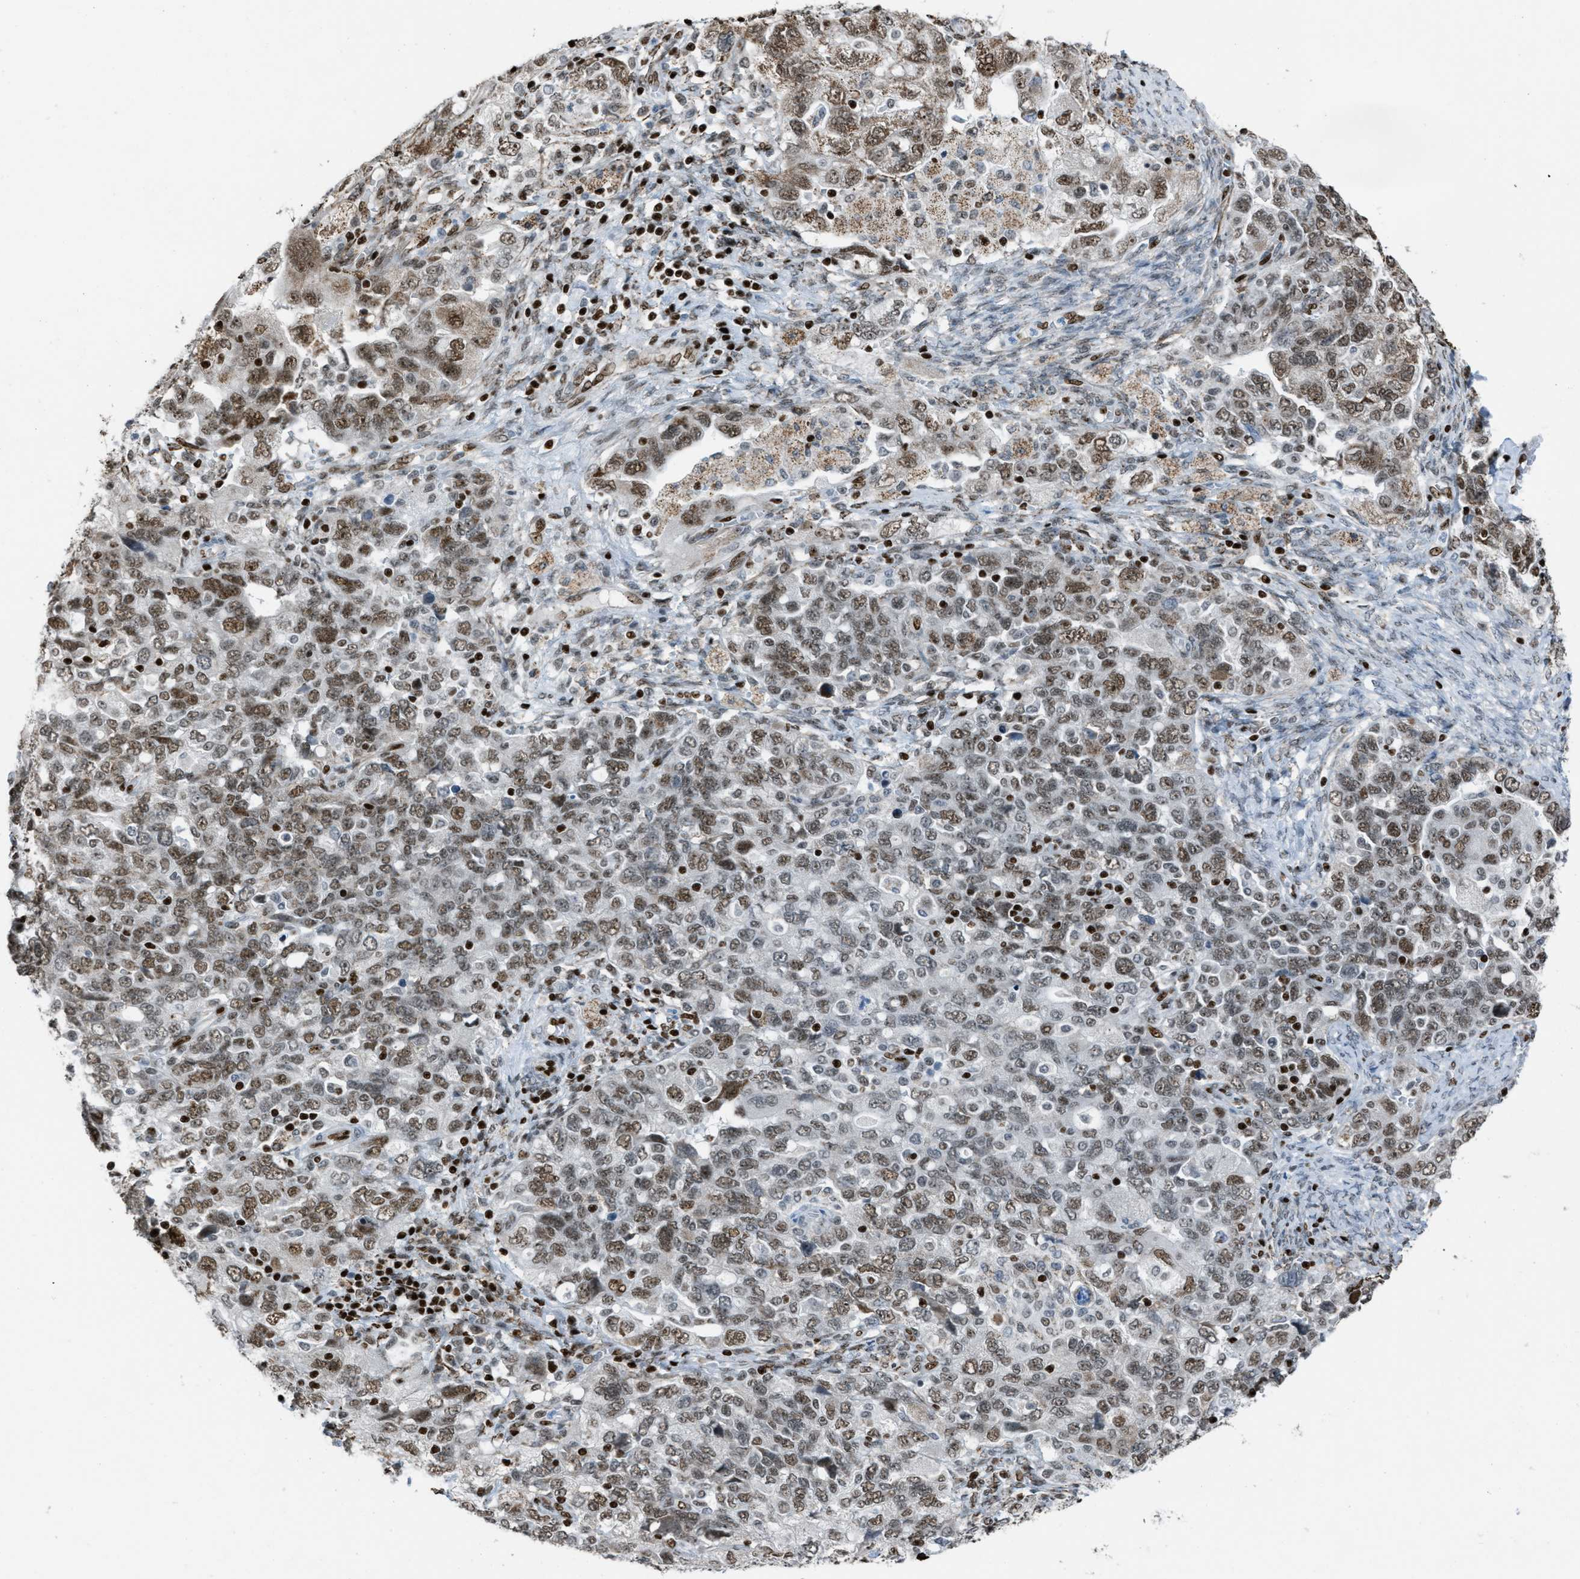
{"staining": {"intensity": "moderate", "quantity": ">75%", "location": "nuclear"}, "tissue": "ovarian cancer", "cell_type": "Tumor cells", "image_type": "cancer", "snomed": [{"axis": "morphology", "description": "Carcinoma, NOS"}, {"axis": "morphology", "description": "Cystadenocarcinoma, serous, NOS"}, {"axis": "topography", "description": "Ovary"}], "caption": "An image of ovarian cancer stained for a protein exhibits moderate nuclear brown staining in tumor cells. (IHC, brightfield microscopy, high magnification).", "gene": "SLFN5", "patient": {"sex": "female", "age": 69}}